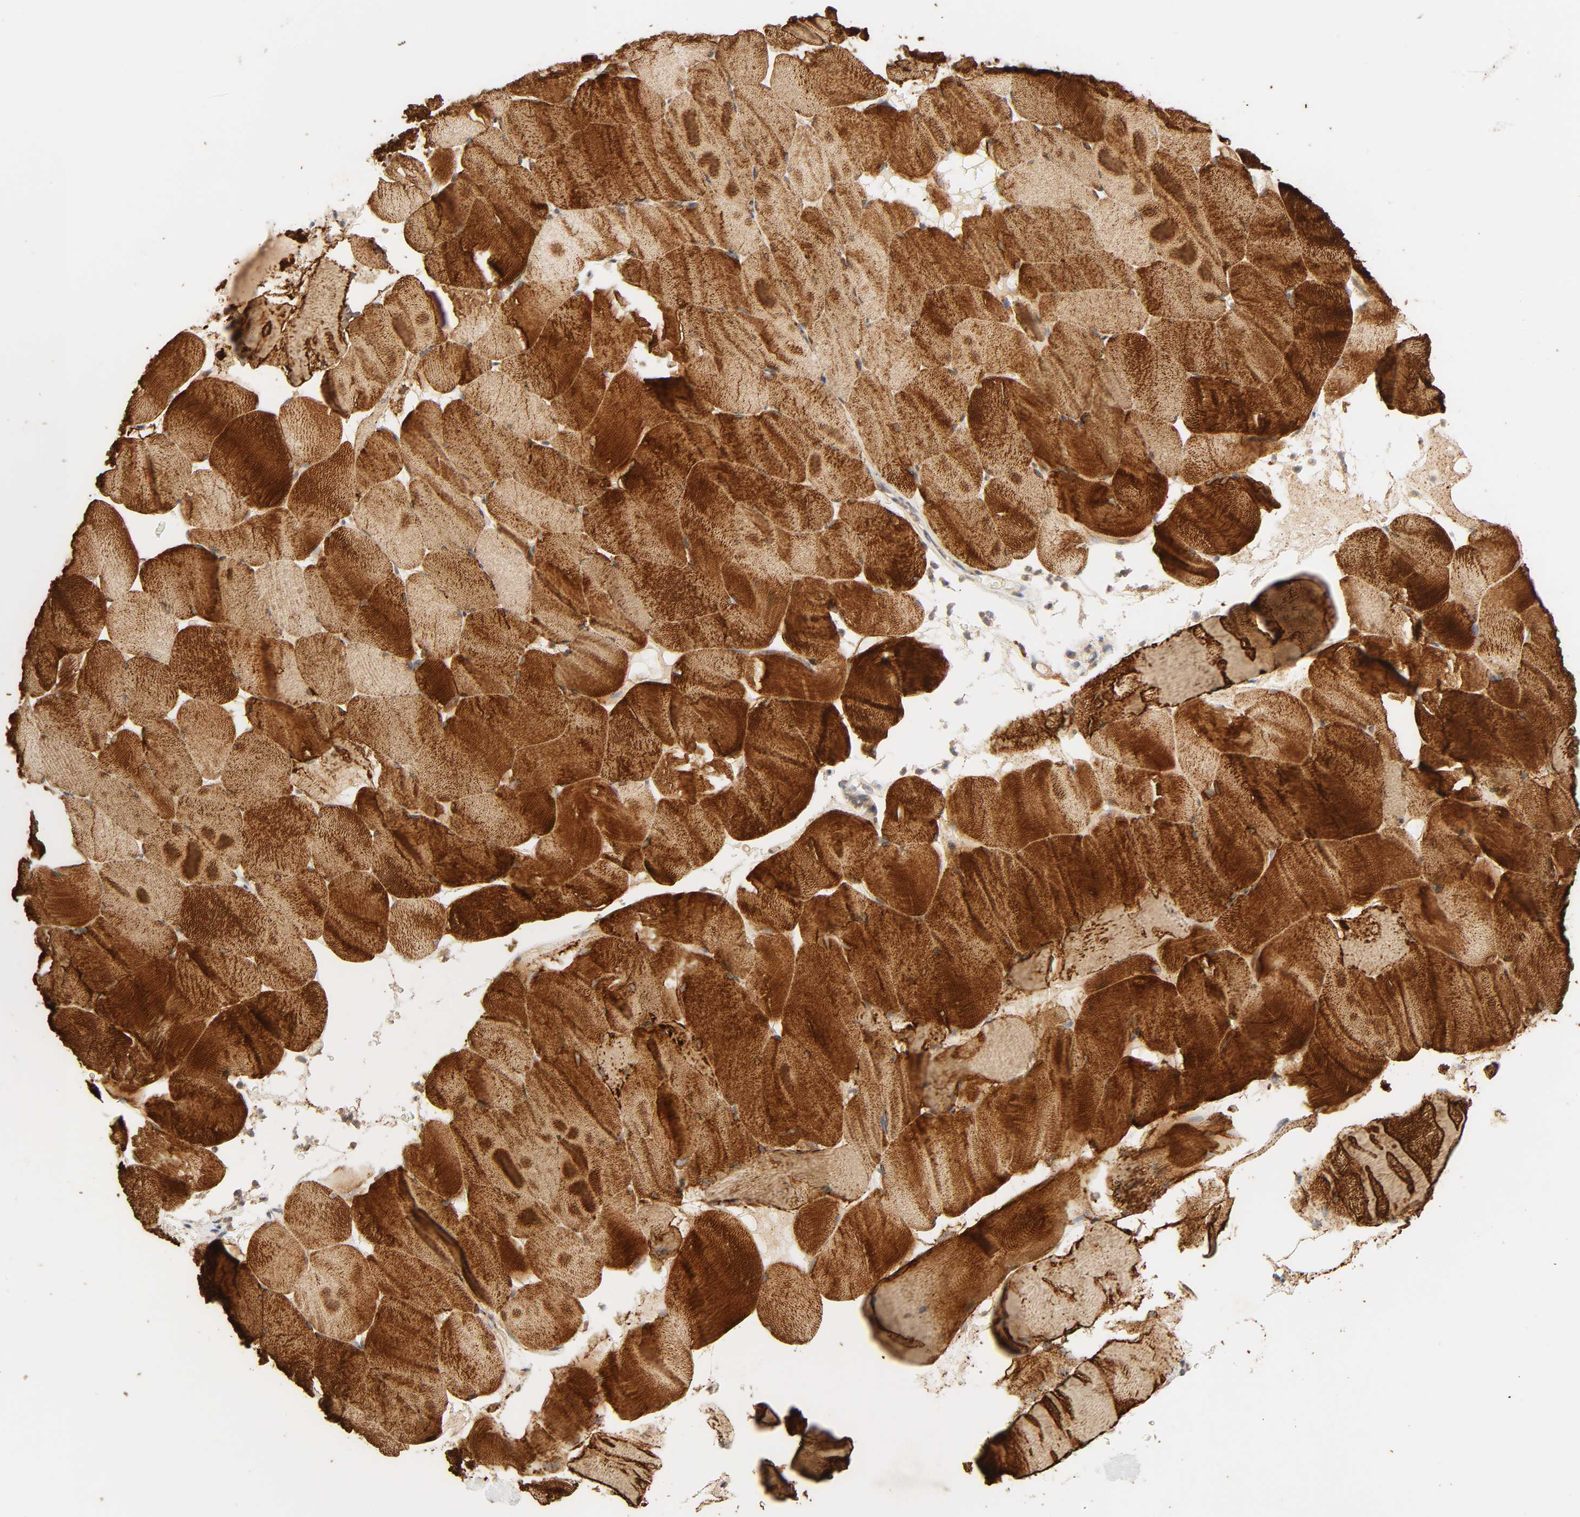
{"staining": {"intensity": "strong", "quantity": ">75%", "location": "cytoplasmic/membranous"}, "tissue": "skeletal muscle", "cell_type": "Myocytes", "image_type": "normal", "snomed": [{"axis": "morphology", "description": "Normal tissue, NOS"}, {"axis": "topography", "description": "Skeletal muscle"}], "caption": "Protein staining of unremarkable skeletal muscle reveals strong cytoplasmic/membranous positivity in approximately >75% of myocytes.", "gene": "CACNA1G", "patient": {"sex": "male", "age": 62}}